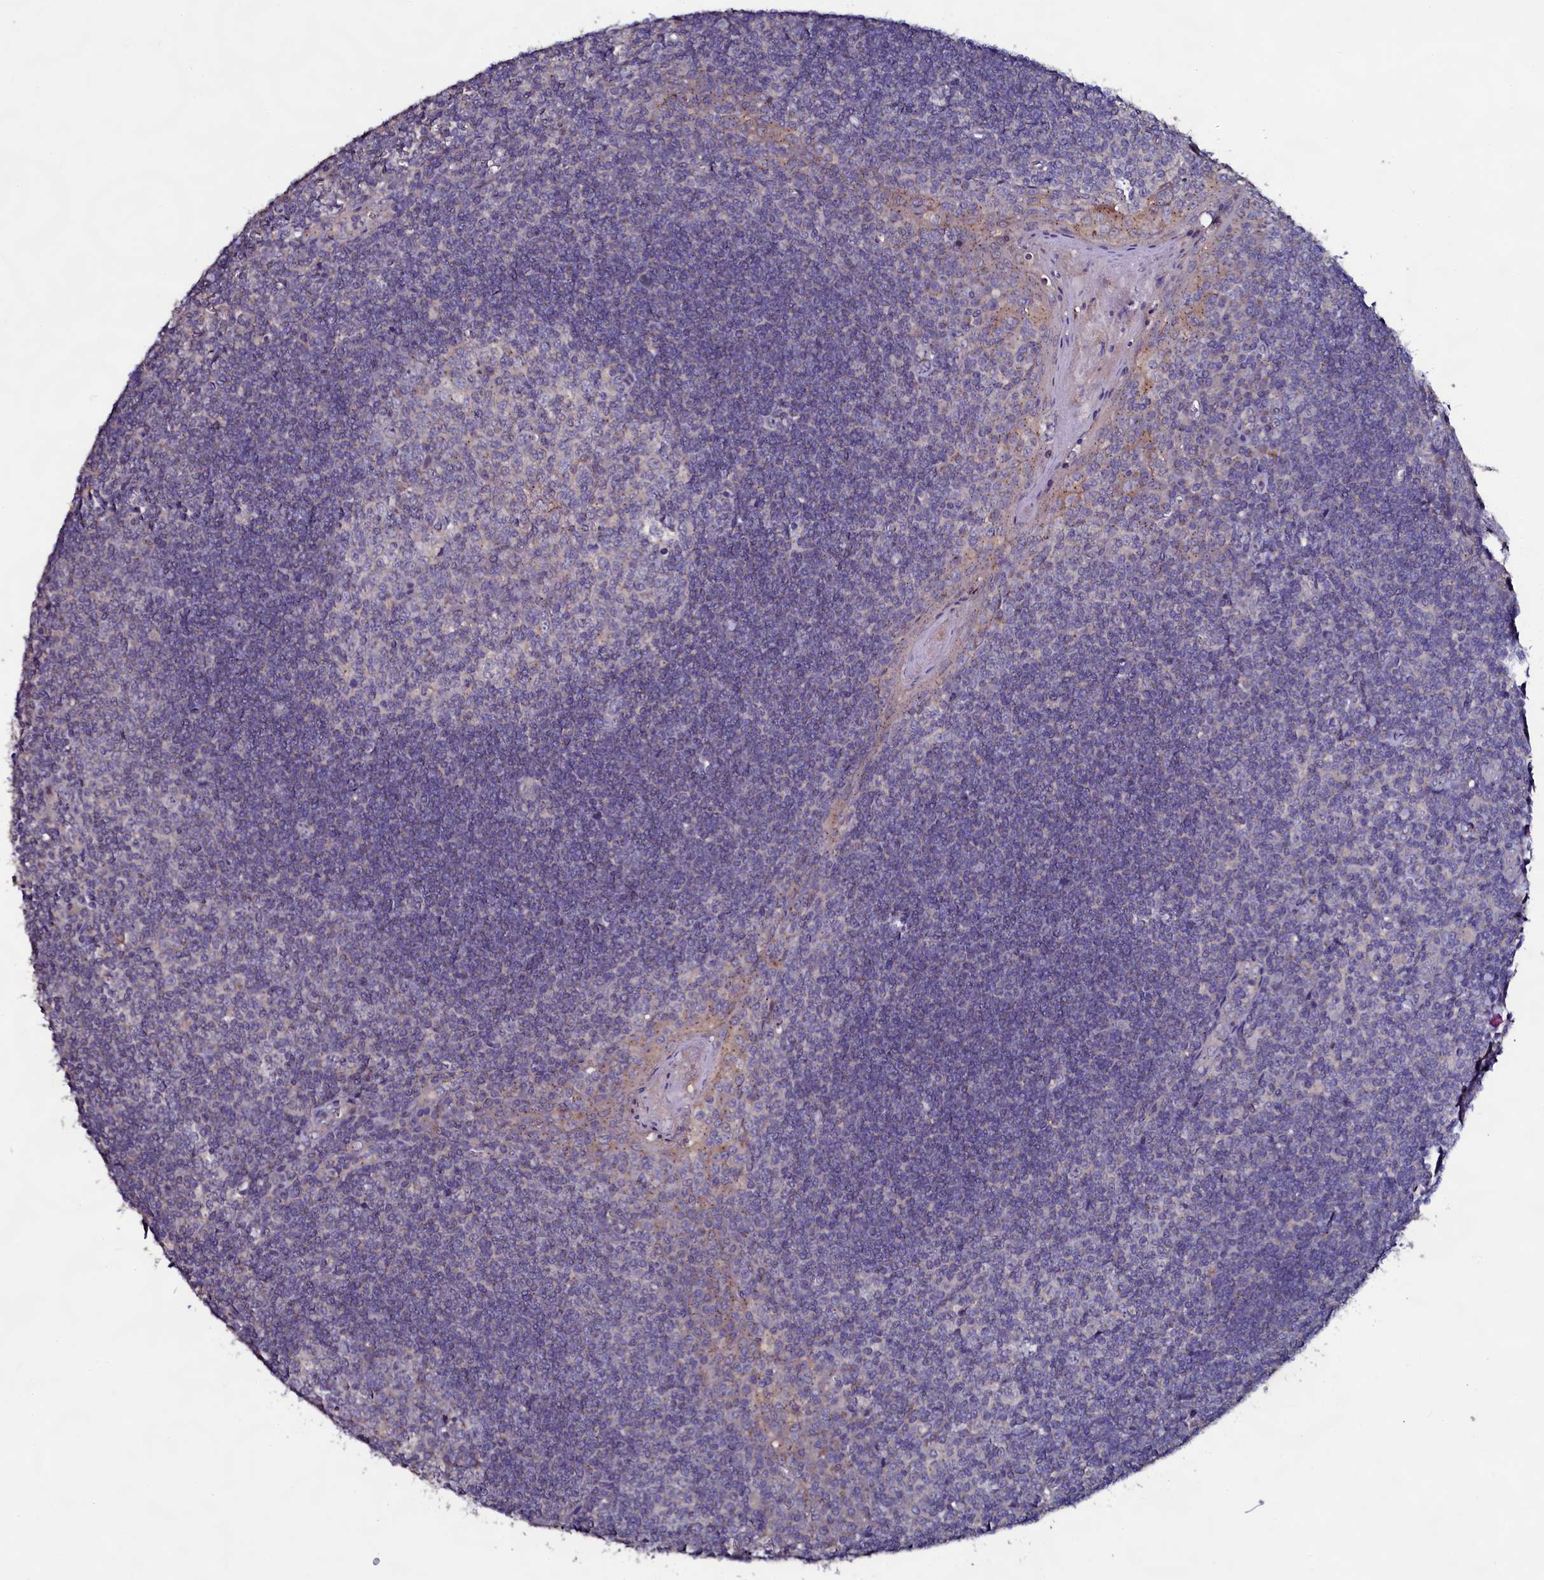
{"staining": {"intensity": "negative", "quantity": "none", "location": "none"}, "tissue": "tonsil", "cell_type": "Germinal center cells", "image_type": "normal", "snomed": [{"axis": "morphology", "description": "Normal tissue, NOS"}, {"axis": "topography", "description": "Tonsil"}], "caption": "Immunohistochemistry image of normal tonsil: human tonsil stained with DAB shows no significant protein positivity in germinal center cells.", "gene": "USPL1", "patient": {"sex": "male", "age": 27}}